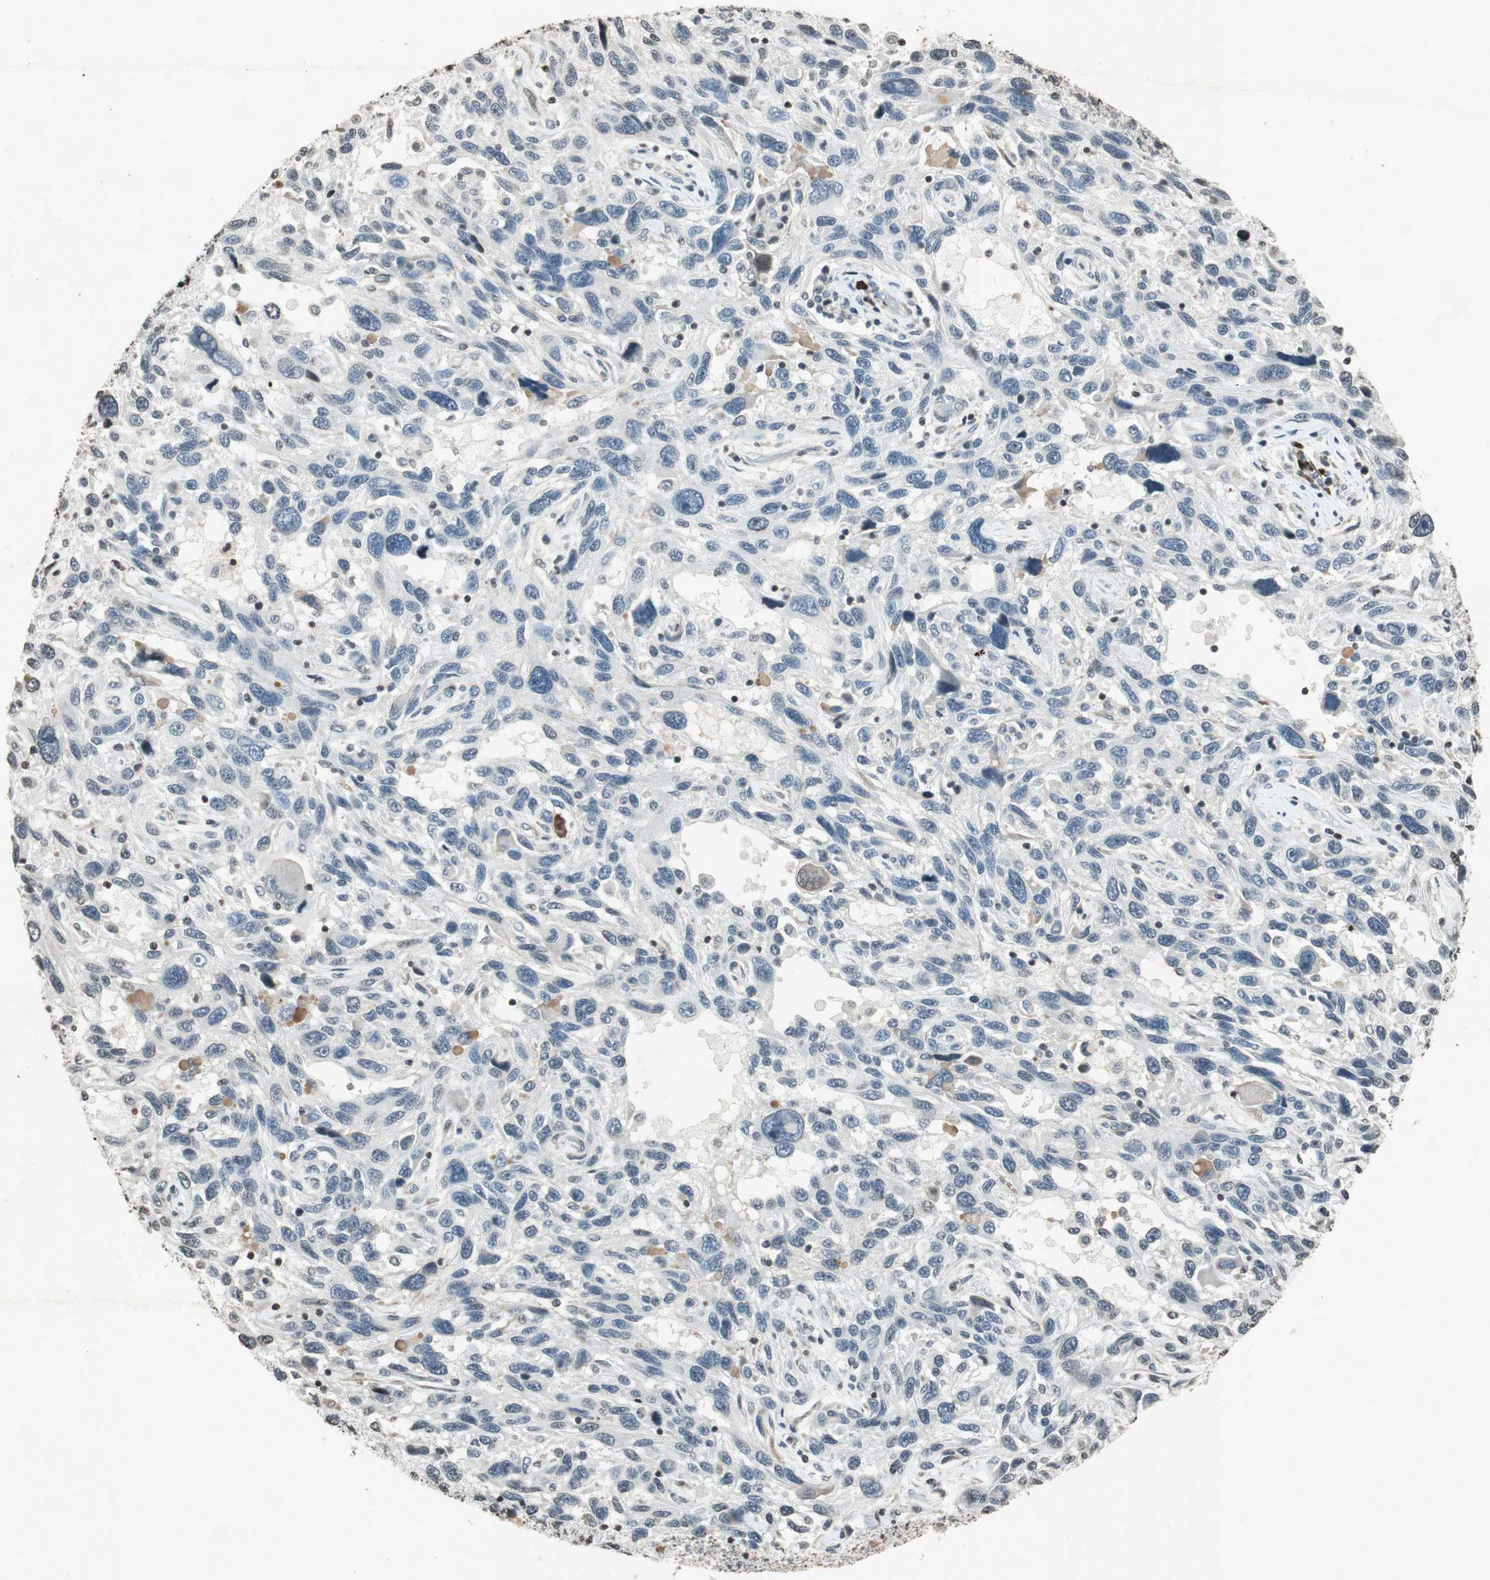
{"staining": {"intensity": "negative", "quantity": "none", "location": "none"}, "tissue": "melanoma", "cell_type": "Tumor cells", "image_type": "cancer", "snomed": [{"axis": "morphology", "description": "Malignant melanoma, NOS"}, {"axis": "topography", "description": "Skin"}], "caption": "This is an IHC histopathology image of malignant melanoma. There is no positivity in tumor cells.", "gene": "PRKG1", "patient": {"sex": "male", "age": 53}}